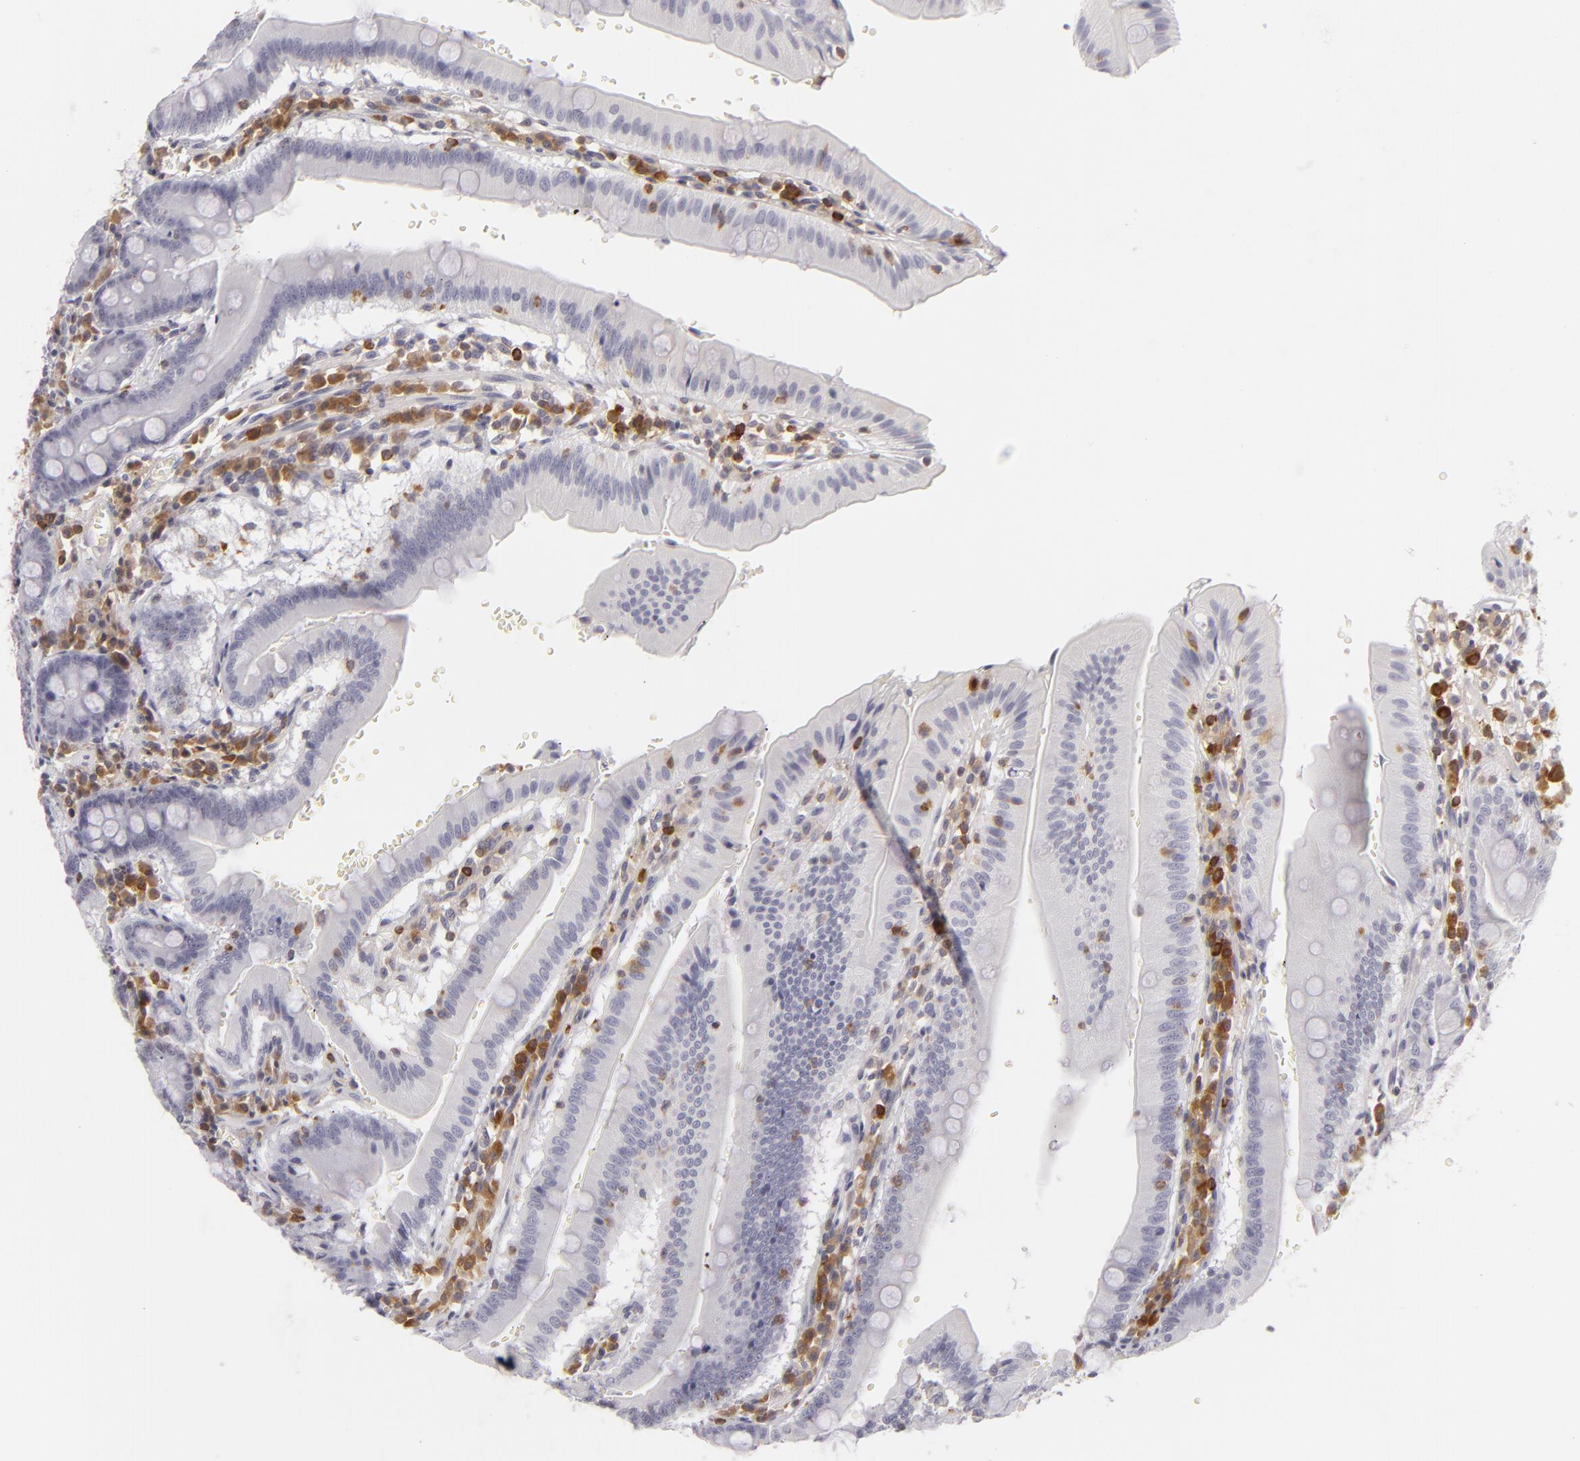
{"staining": {"intensity": "negative", "quantity": "none", "location": "none"}, "tissue": "small intestine", "cell_type": "Glandular cells", "image_type": "normal", "snomed": [{"axis": "morphology", "description": "Normal tissue, NOS"}, {"axis": "topography", "description": "Small intestine"}], "caption": "DAB immunohistochemical staining of normal small intestine displays no significant staining in glandular cells.", "gene": "APOBEC3G", "patient": {"sex": "male", "age": 71}}